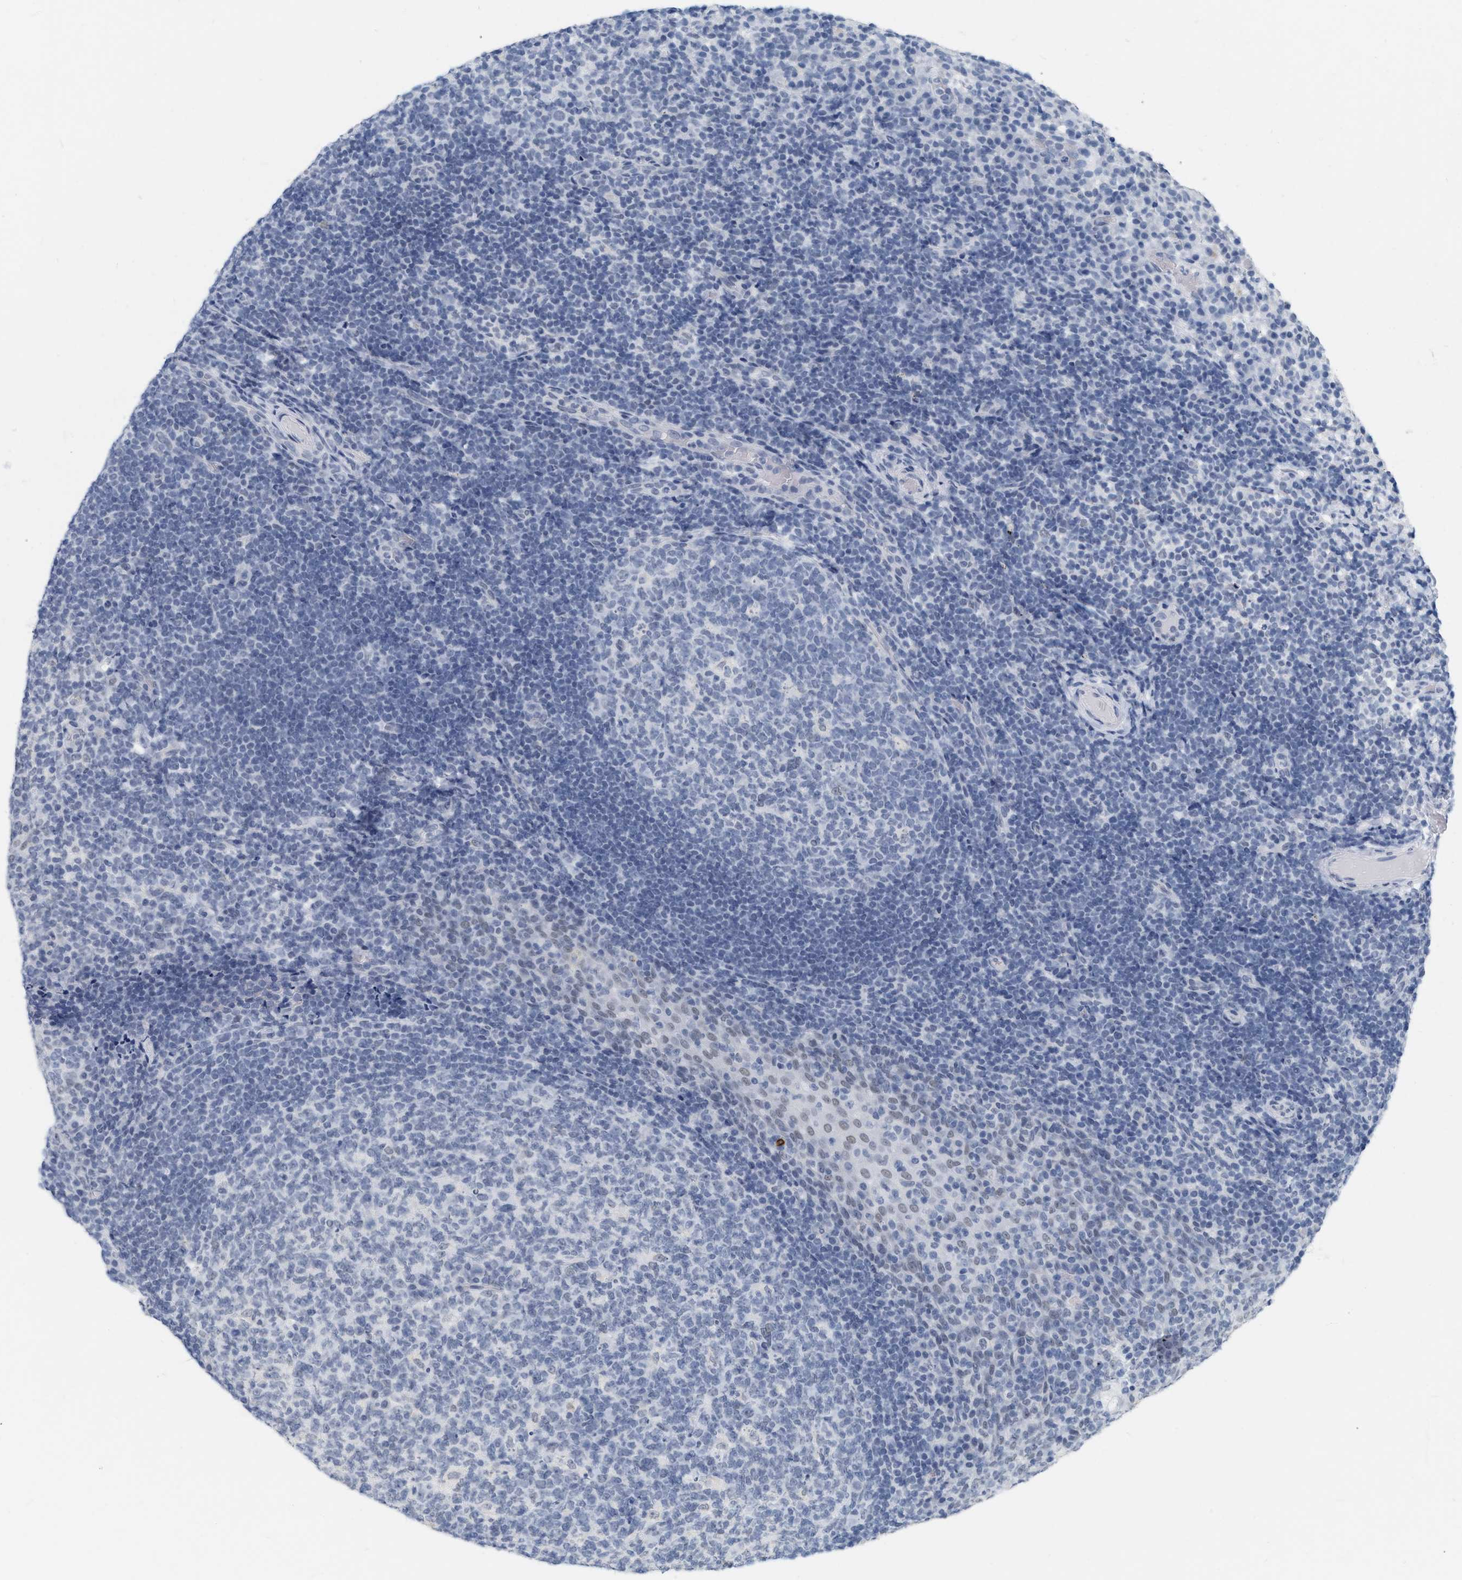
{"staining": {"intensity": "negative", "quantity": "none", "location": "none"}, "tissue": "tonsil", "cell_type": "Germinal center cells", "image_type": "normal", "snomed": [{"axis": "morphology", "description": "Normal tissue, NOS"}, {"axis": "topography", "description": "Tonsil"}], "caption": "Immunohistochemical staining of unremarkable tonsil demonstrates no significant positivity in germinal center cells. (IHC, brightfield microscopy, high magnification).", "gene": "XIRP1", "patient": {"sex": "female", "age": 19}}